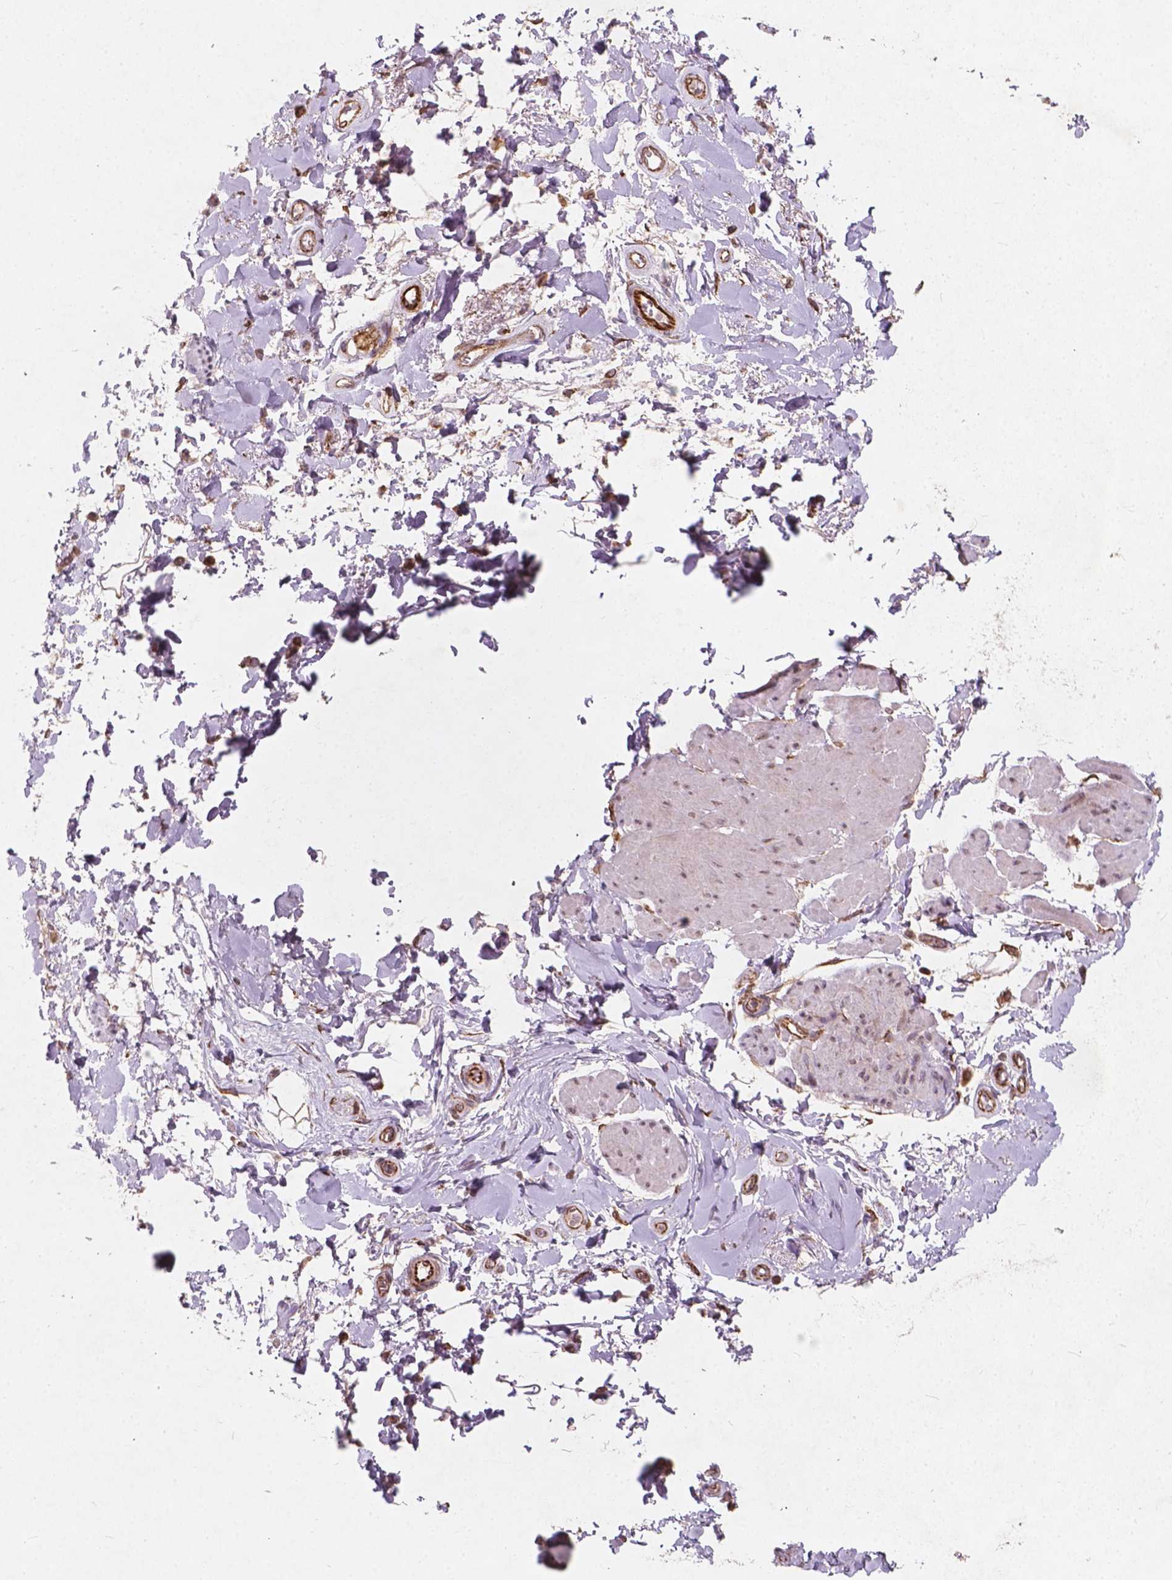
{"staining": {"intensity": "moderate", "quantity": "<25%", "location": "cytoplasmic/membranous"}, "tissue": "adipose tissue", "cell_type": "Adipocytes", "image_type": "normal", "snomed": [{"axis": "morphology", "description": "Normal tissue, NOS"}, {"axis": "topography", "description": "Urinary bladder"}, {"axis": "topography", "description": "Peripheral nerve tissue"}], "caption": "A brown stain shows moderate cytoplasmic/membranous positivity of a protein in adipocytes of unremarkable adipose tissue.", "gene": "SMAD2", "patient": {"sex": "female", "age": 60}}